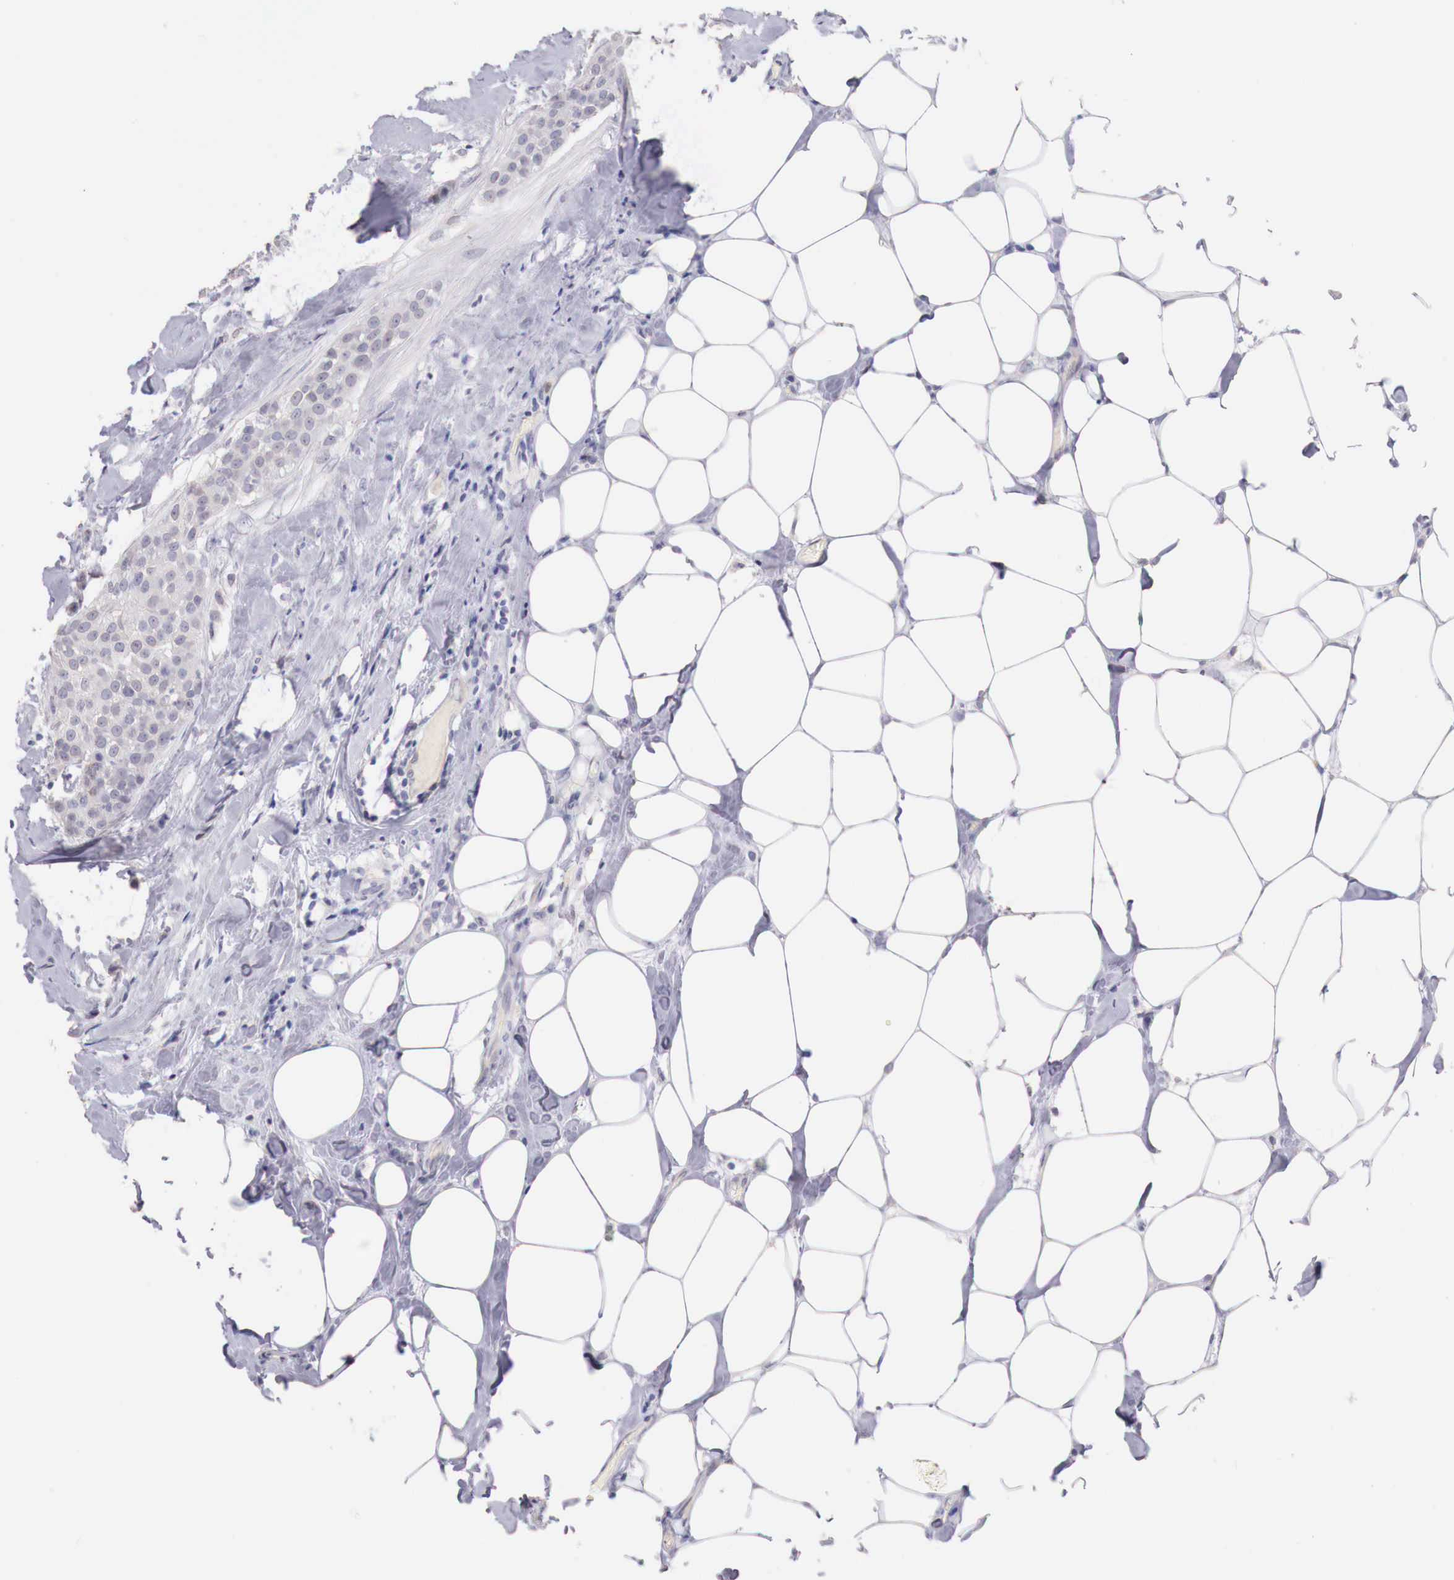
{"staining": {"intensity": "negative", "quantity": "none", "location": "none"}, "tissue": "breast cancer", "cell_type": "Tumor cells", "image_type": "cancer", "snomed": [{"axis": "morphology", "description": "Duct carcinoma"}, {"axis": "topography", "description": "Breast"}], "caption": "Immunohistochemistry (IHC) of human invasive ductal carcinoma (breast) displays no positivity in tumor cells.", "gene": "ITIH6", "patient": {"sex": "female", "age": 45}}